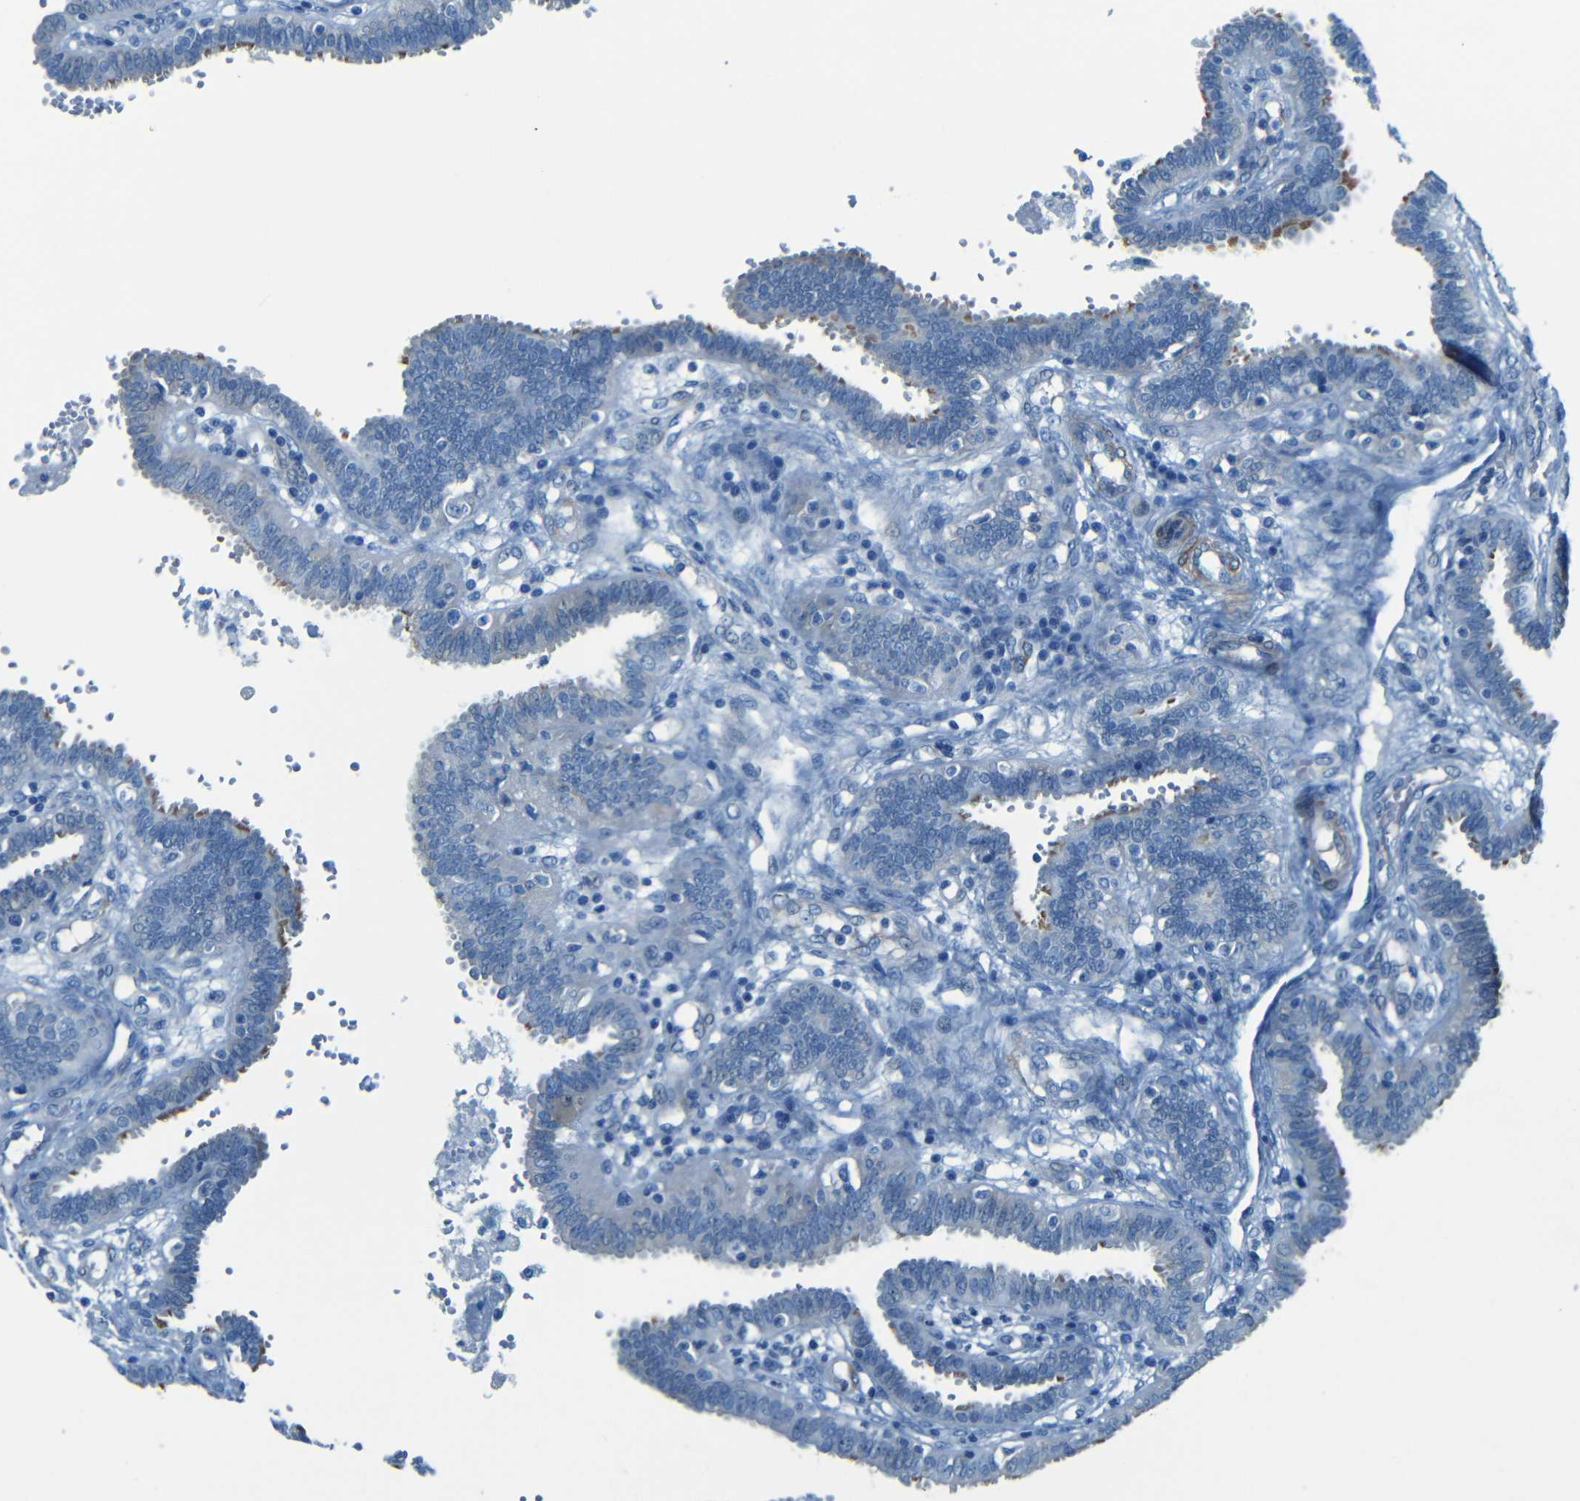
{"staining": {"intensity": "moderate", "quantity": "25%-75%", "location": "cytoplasmic/membranous"}, "tissue": "fallopian tube", "cell_type": "Glandular cells", "image_type": "normal", "snomed": [{"axis": "morphology", "description": "Normal tissue, NOS"}, {"axis": "topography", "description": "Fallopian tube"}], "caption": "Unremarkable fallopian tube shows moderate cytoplasmic/membranous staining in approximately 25%-75% of glandular cells, visualized by immunohistochemistry. (Stains: DAB (3,3'-diaminobenzidine) in brown, nuclei in blue, Microscopy: brightfield microscopy at high magnification).", "gene": "MAP2", "patient": {"sex": "female", "age": 32}}